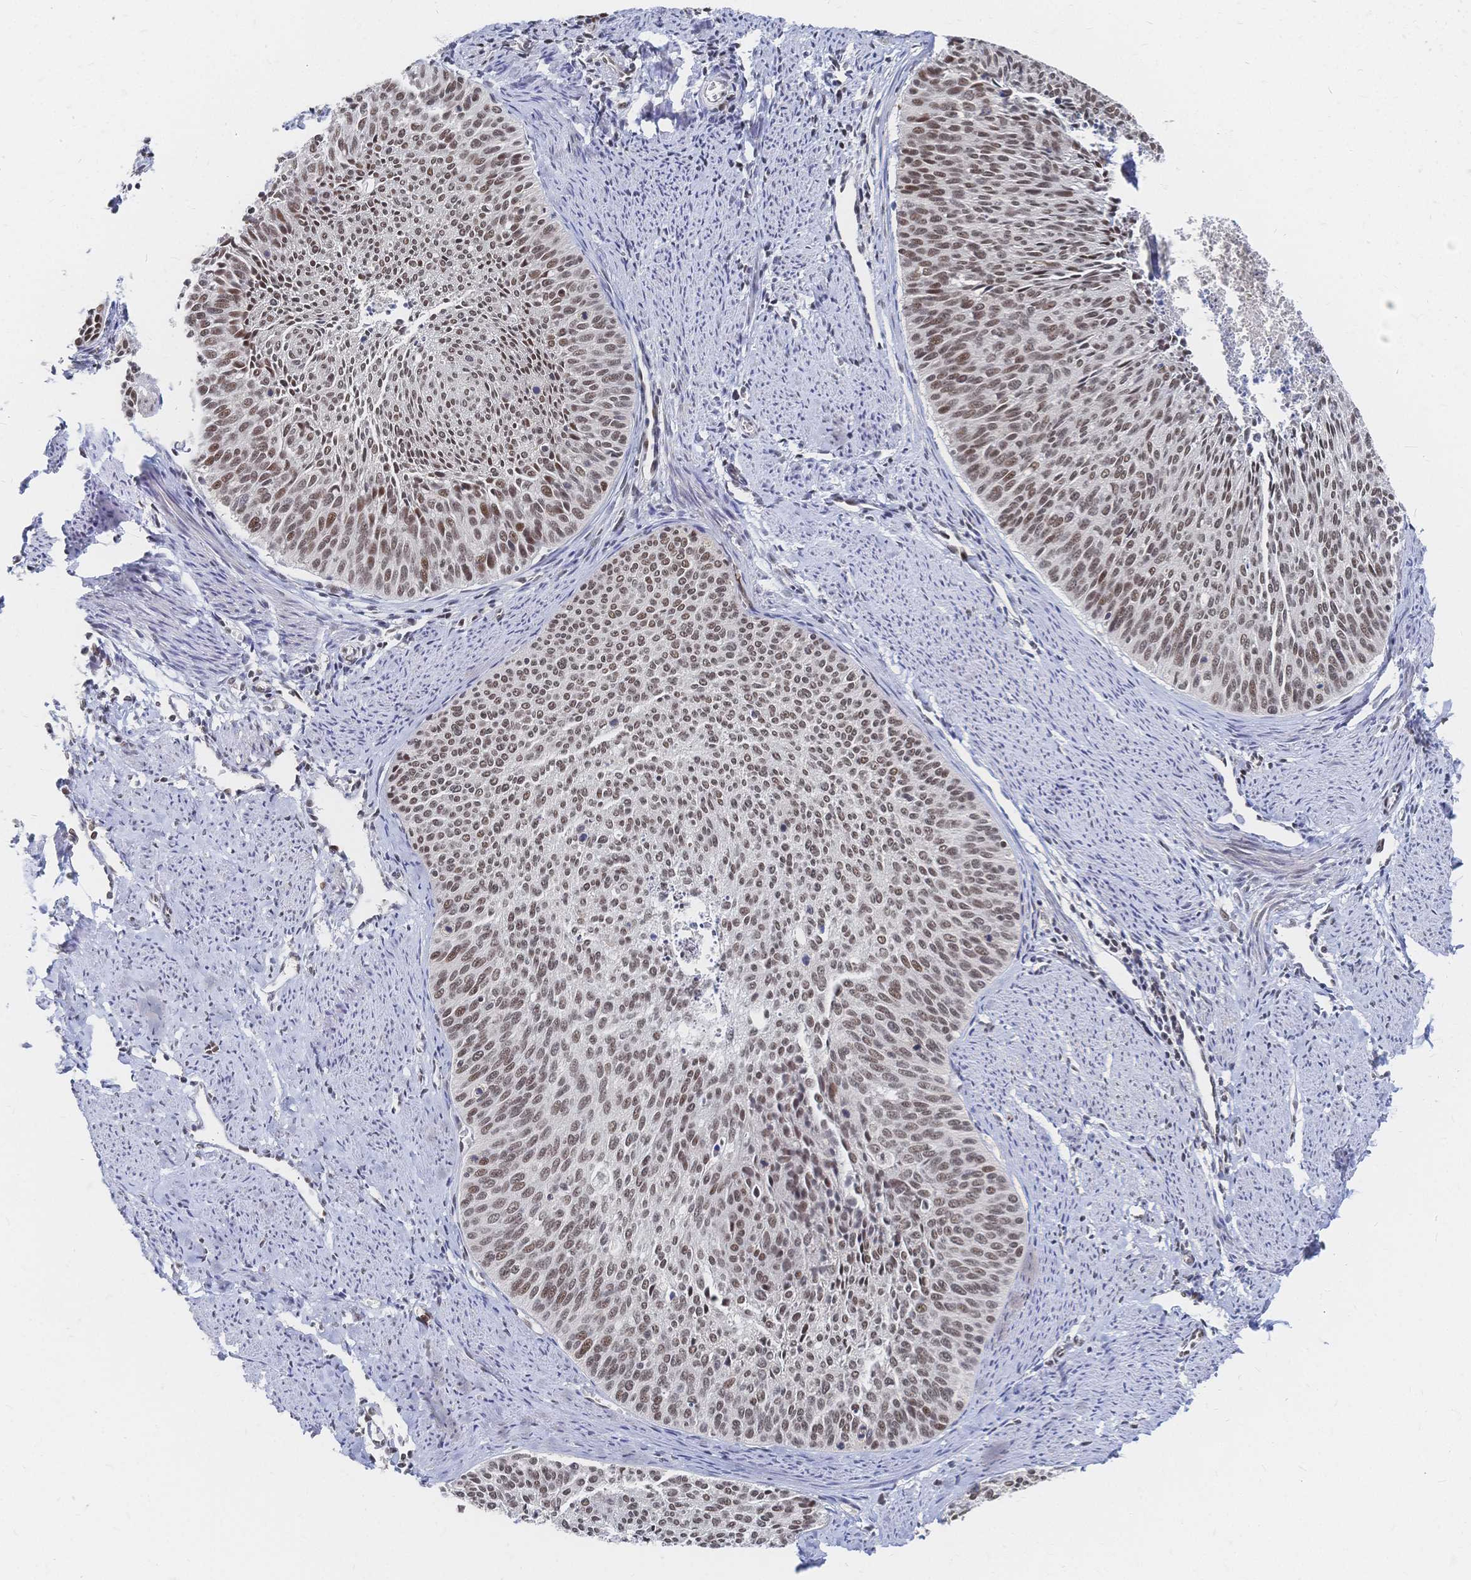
{"staining": {"intensity": "moderate", "quantity": ">75%", "location": "nuclear"}, "tissue": "cervical cancer", "cell_type": "Tumor cells", "image_type": "cancer", "snomed": [{"axis": "morphology", "description": "Squamous cell carcinoma, NOS"}, {"axis": "topography", "description": "Cervix"}], "caption": "An image of cervical squamous cell carcinoma stained for a protein reveals moderate nuclear brown staining in tumor cells.", "gene": "NELFA", "patient": {"sex": "female", "age": 55}}